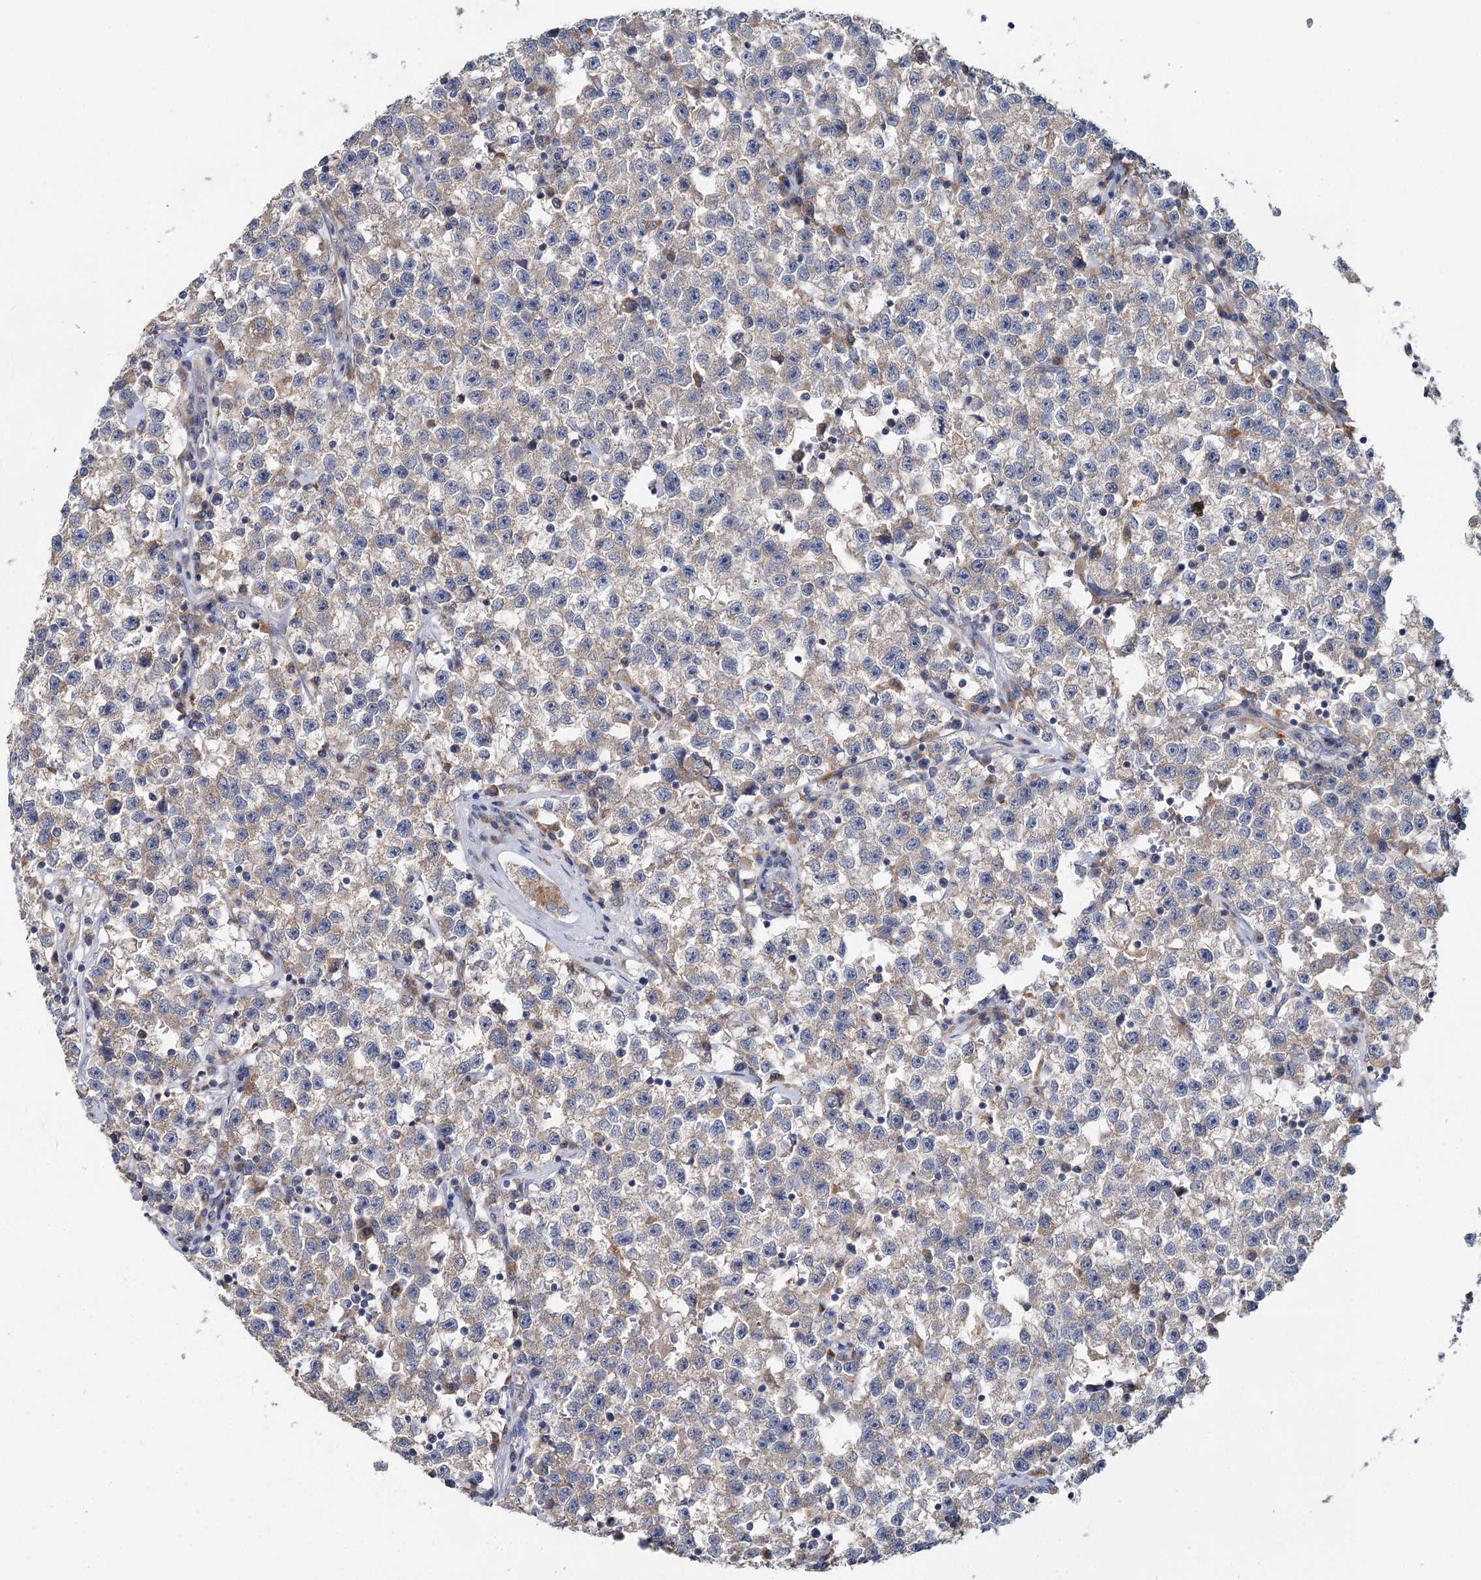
{"staining": {"intensity": "weak", "quantity": "<25%", "location": "cytoplasmic/membranous"}, "tissue": "testis cancer", "cell_type": "Tumor cells", "image_type": "cancer", "snomed": [{"axis": "morphology", "description": "Seminoma, NOS"}, {"axis": "topography", "description": "Testis"}], "caption": "There is no significant expression in tumor cells of testis cancer.", "gene": "ANKRD16", "patient": {"sex": "male", "age": 22}}